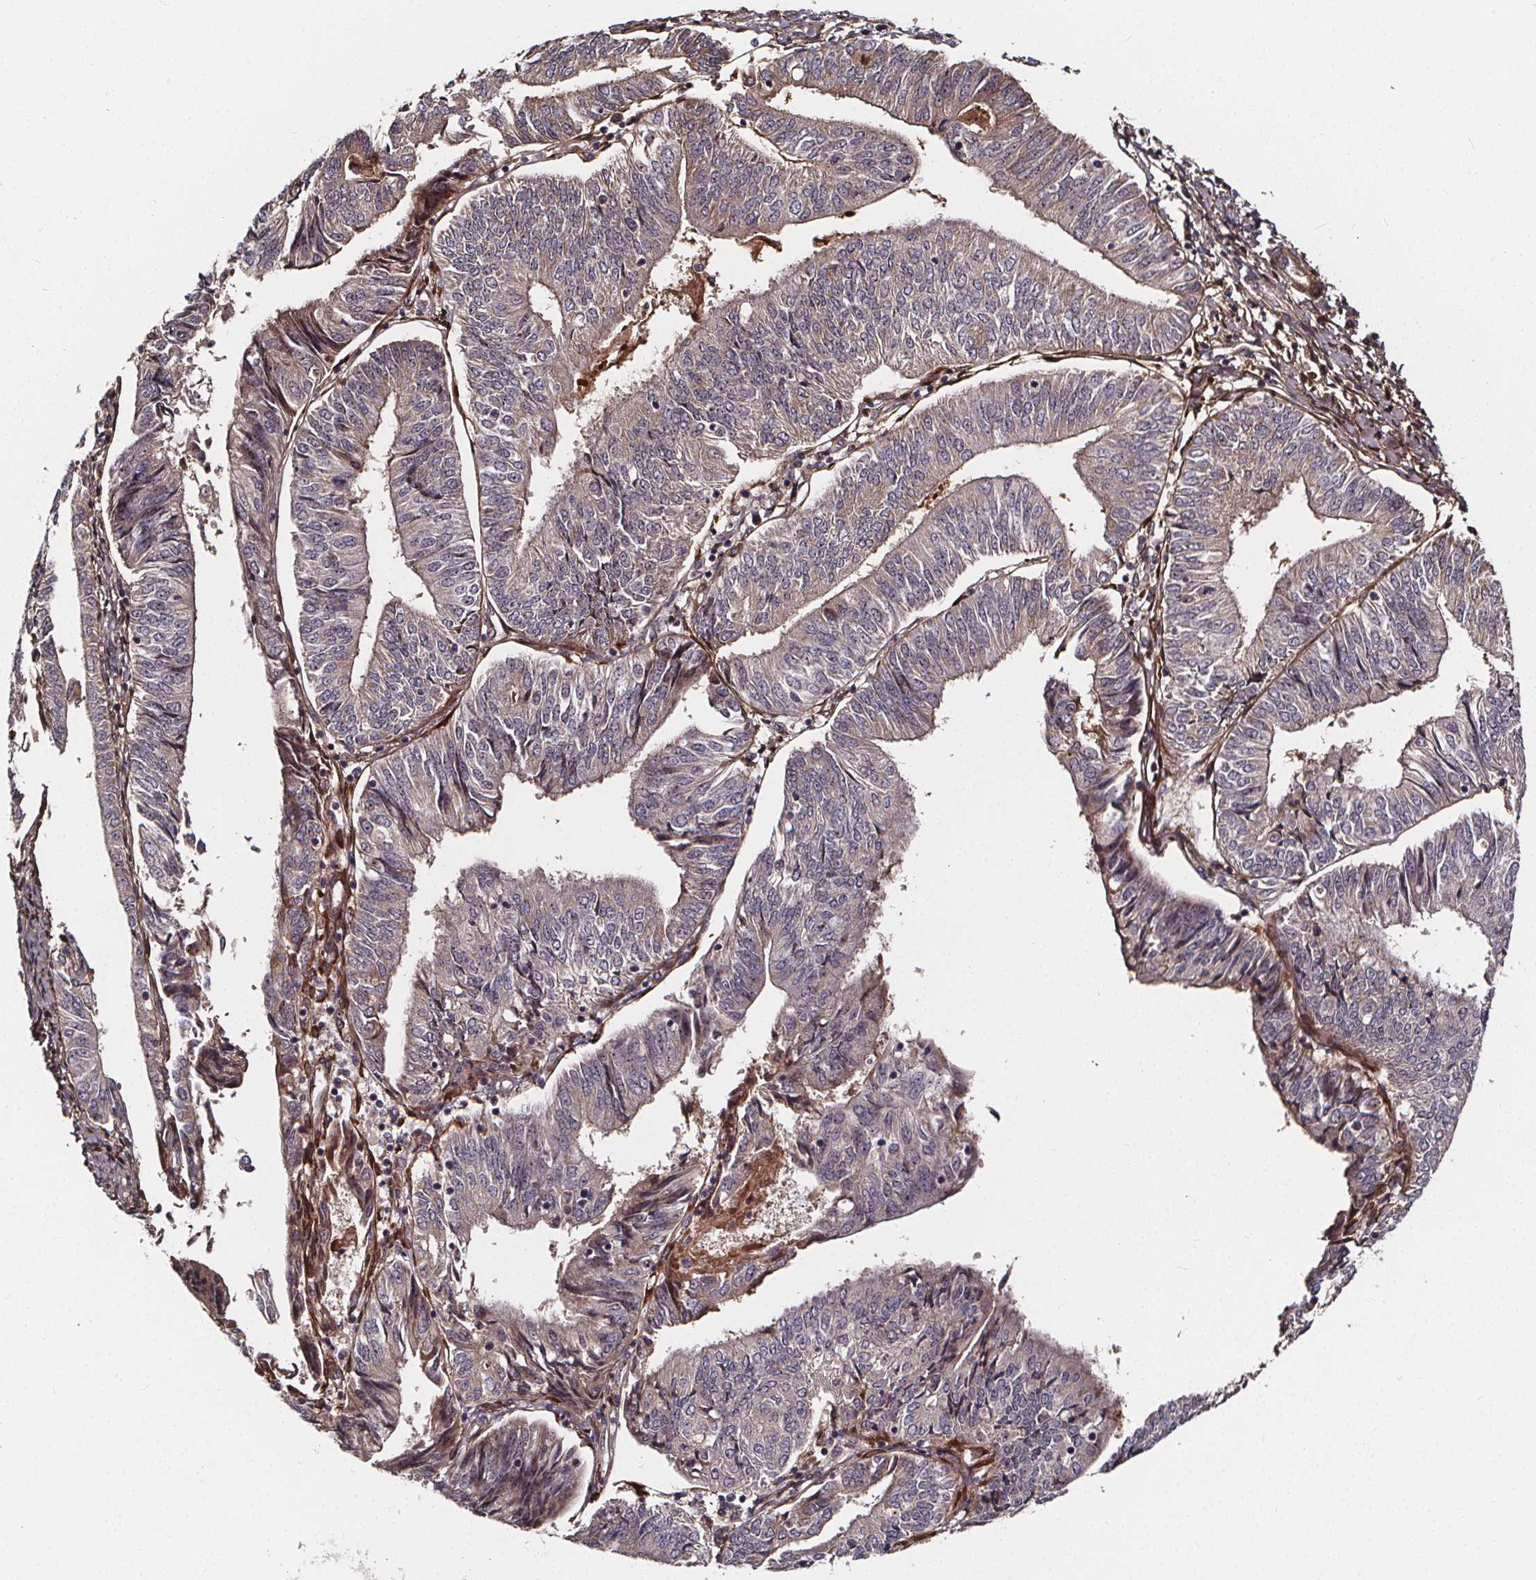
{"staining": {"intensity": "moderate", "quantity": "25%-75%", "location": "cytoplasmic/membranous"}, "tissue": "endometrial cancer", "cell_type": "Tumor cells", "image_type": "cancer", "snomed": [{"axis": "morphology", "description": "Adenocarcinoma, NOS"}, {"axis": "topography", "description": "Endometrium"}], "caption": "This is an image of immunohistochemistry (IHC) staining of endometrial adenocarcinoma, which shows moderate expression in the cytoplasmic/membranous of tumor cells.", "gene": "AEBP1", "patient": {"sex": "female", "age": 58}}